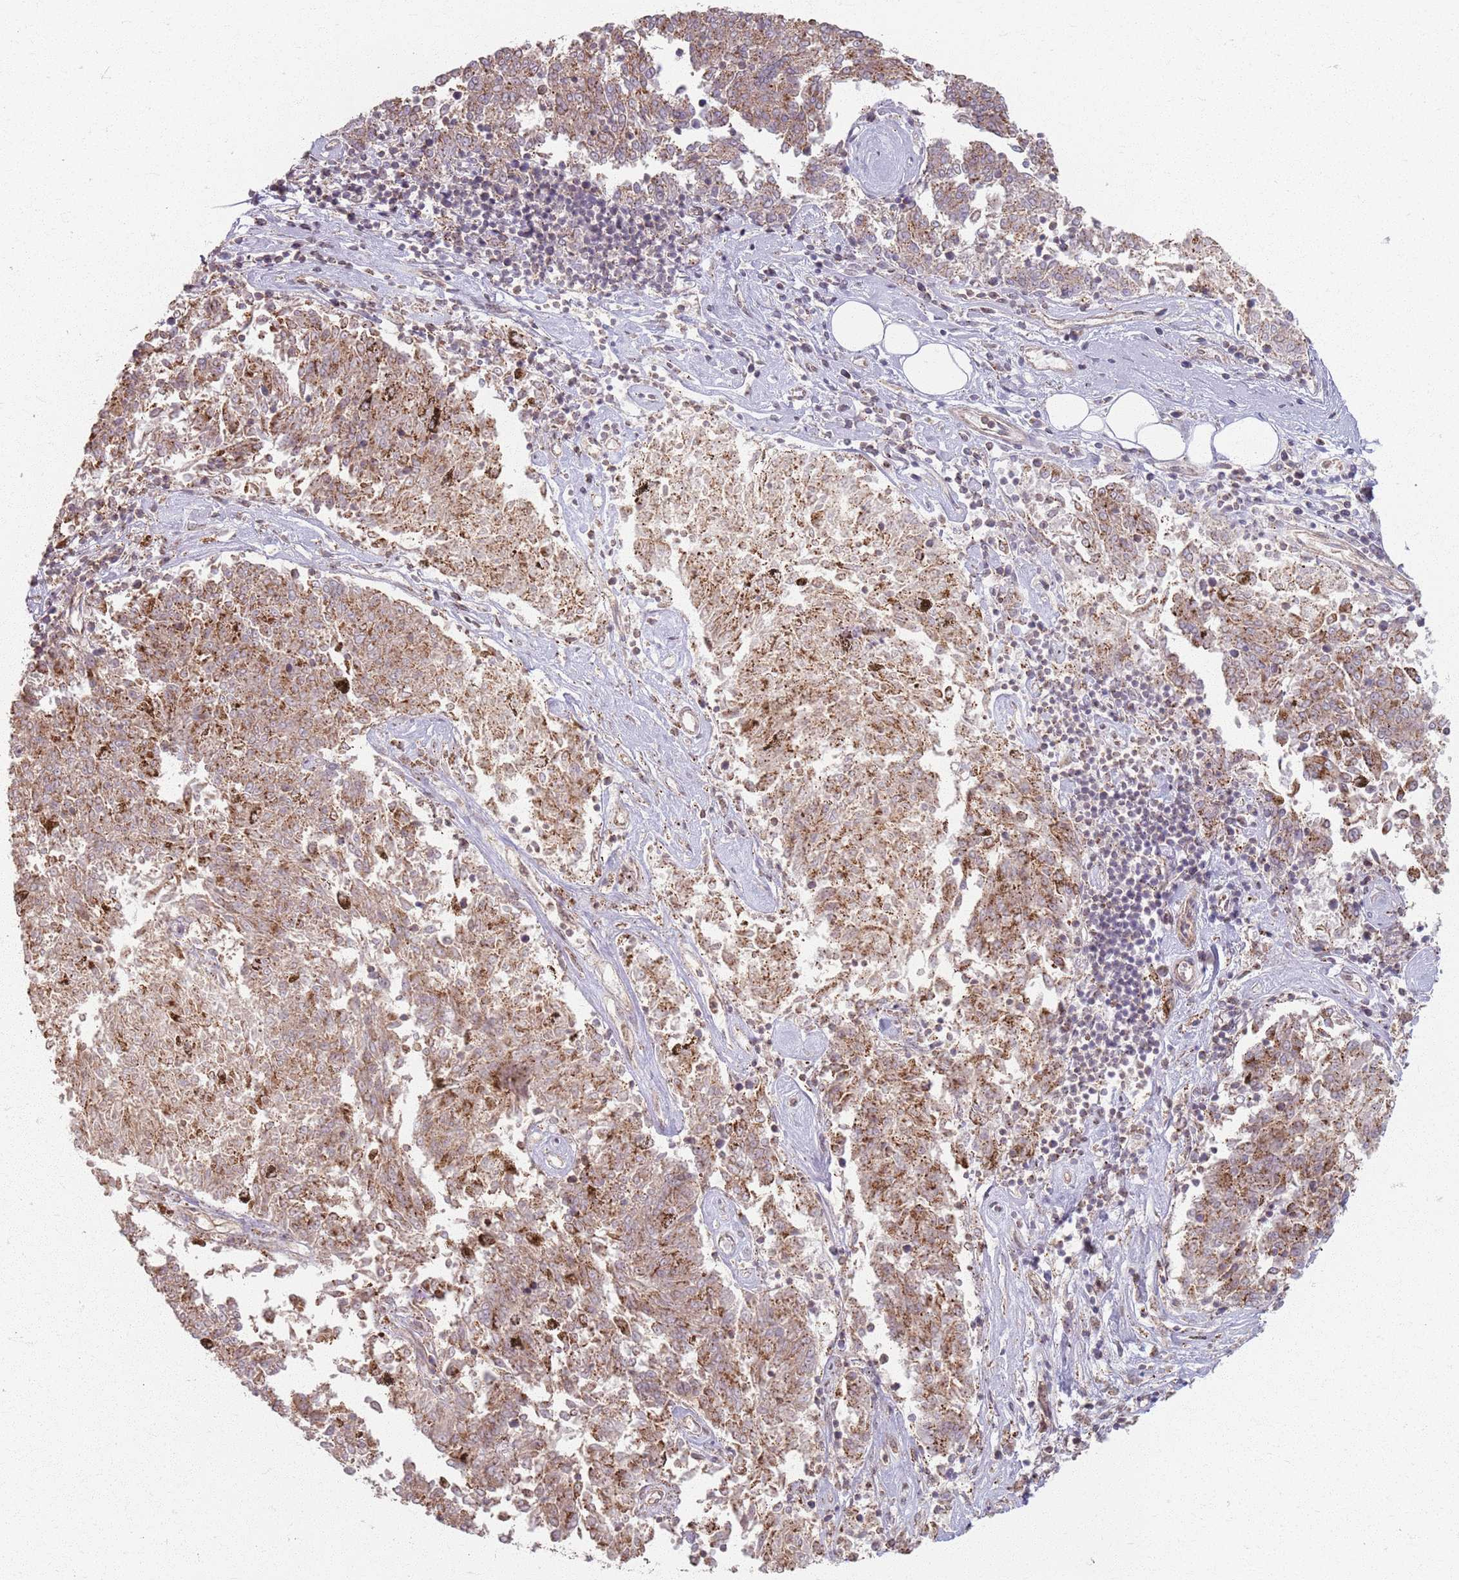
{"staining": {"intensity": "moderate", "quantity": ">75%", "location": "cytoplasmic/membranous"}, "tissue": "melanoma", "cell_type": "Tumor cells", "image_type": "cancer", "snomed": [{"axis": "morphology", "description": "Malignant melanoma, NOS"}, {"axis": "topography", "description": "Skin"}], "caption": "Human malignant melanoma stained for a protein (brown) exhibits moderate cytoplasmic/membranous positive expression in approximately >75% of tumor cells.", "gene": "KCNA5", "patient": {"sex": "female", "age": 72}}